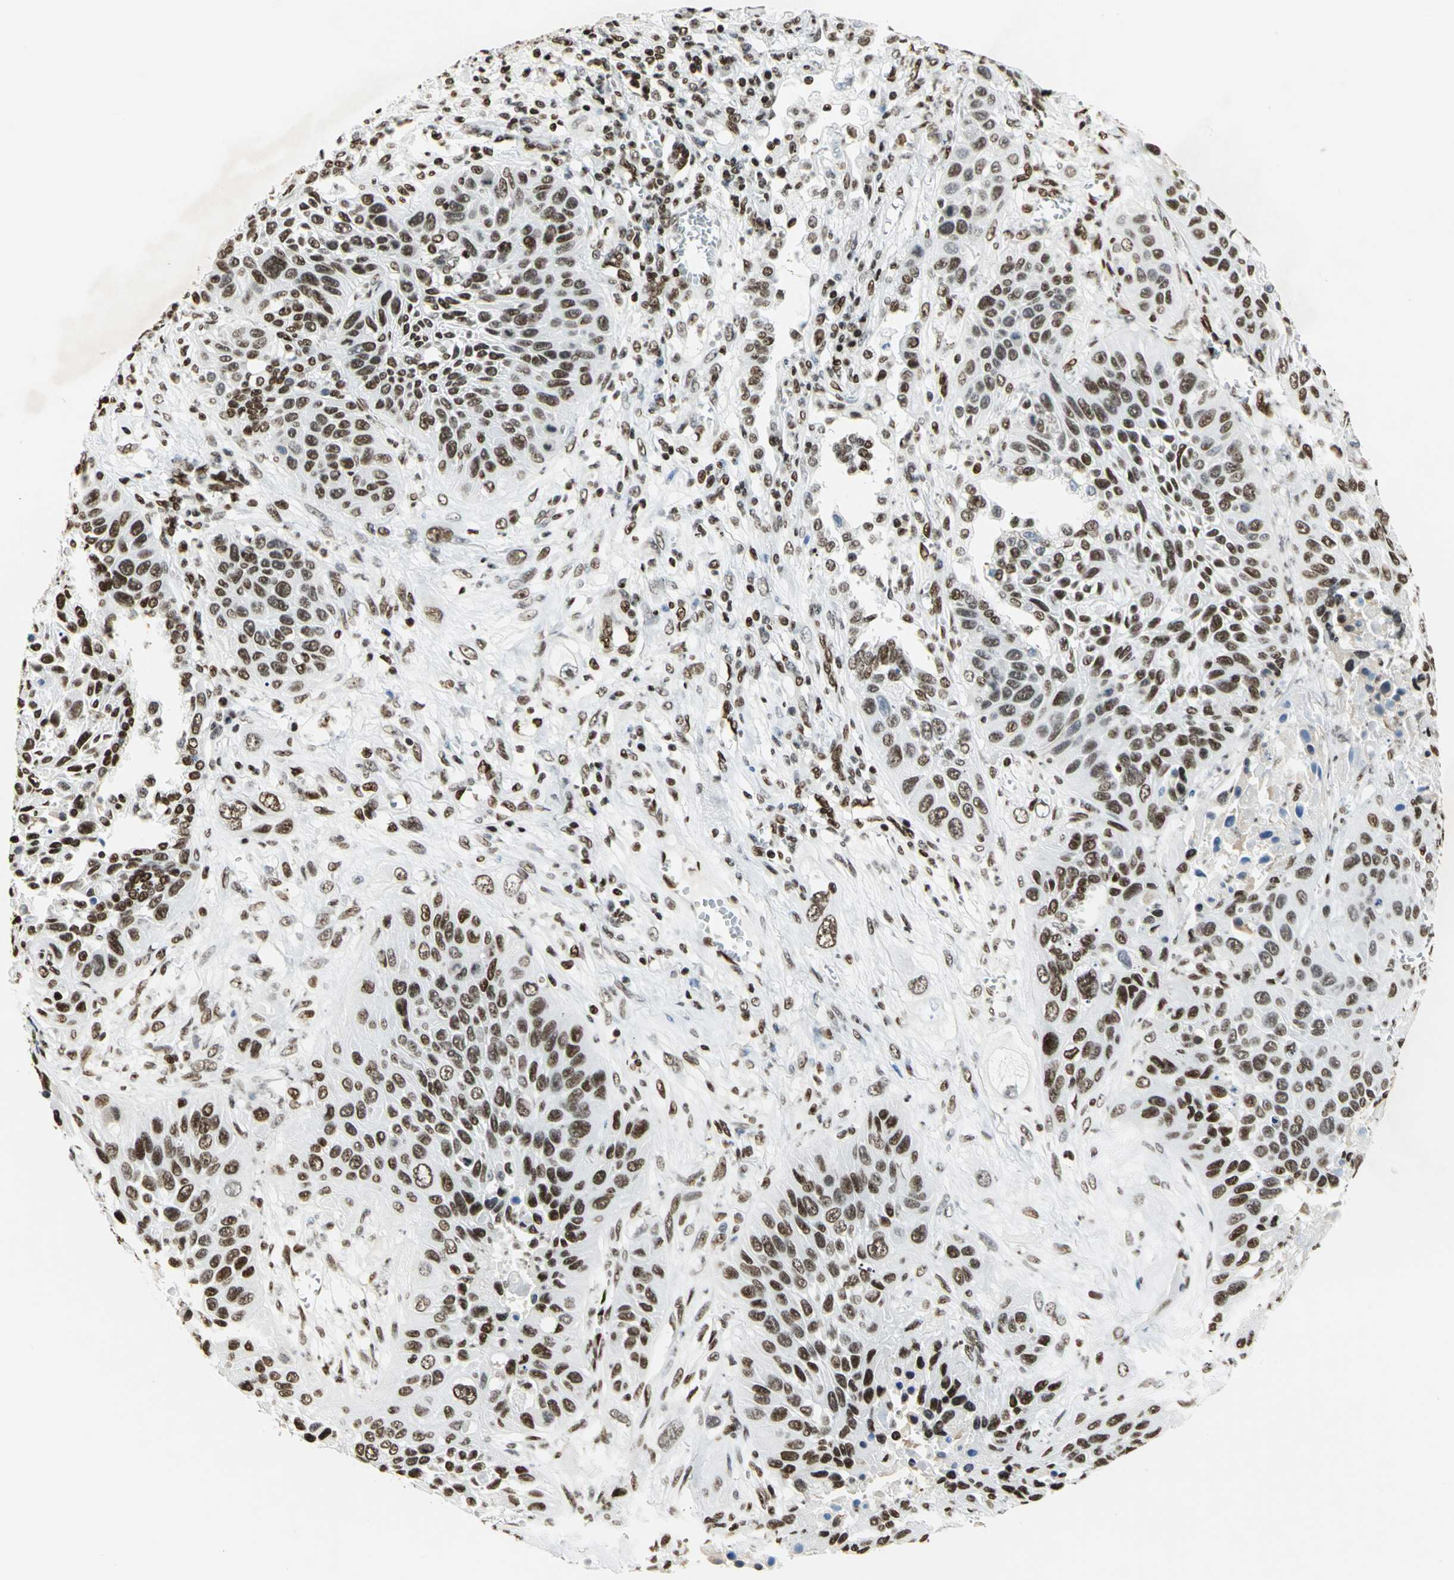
{"staining": {"intensity": "strong", "quantity": ">75%", "location": "nuclear"}, "tissue": "lung cancer", "cell_type": "Tumor cells", "image_type": "cancer", "snomed": [{"axis": "morphology", "description": "Squamous cell carcinoma, NOS"}, {"axis": "topography", "description": "Lung"}], "caption": "Immunohistochemistry (IHC) staining of squamous cell carcinoma (lung), which shows high levels of strong nuclear positivity in approximately >75% of tumor cells indicating strong nuclear protein staining. The staining was performed using DAB (brown) for protein detection and nuclei were counterstained in hematoxylin (blue).", "gene": "HMGB1", "patient": {"sex": "female", "age": 76}}